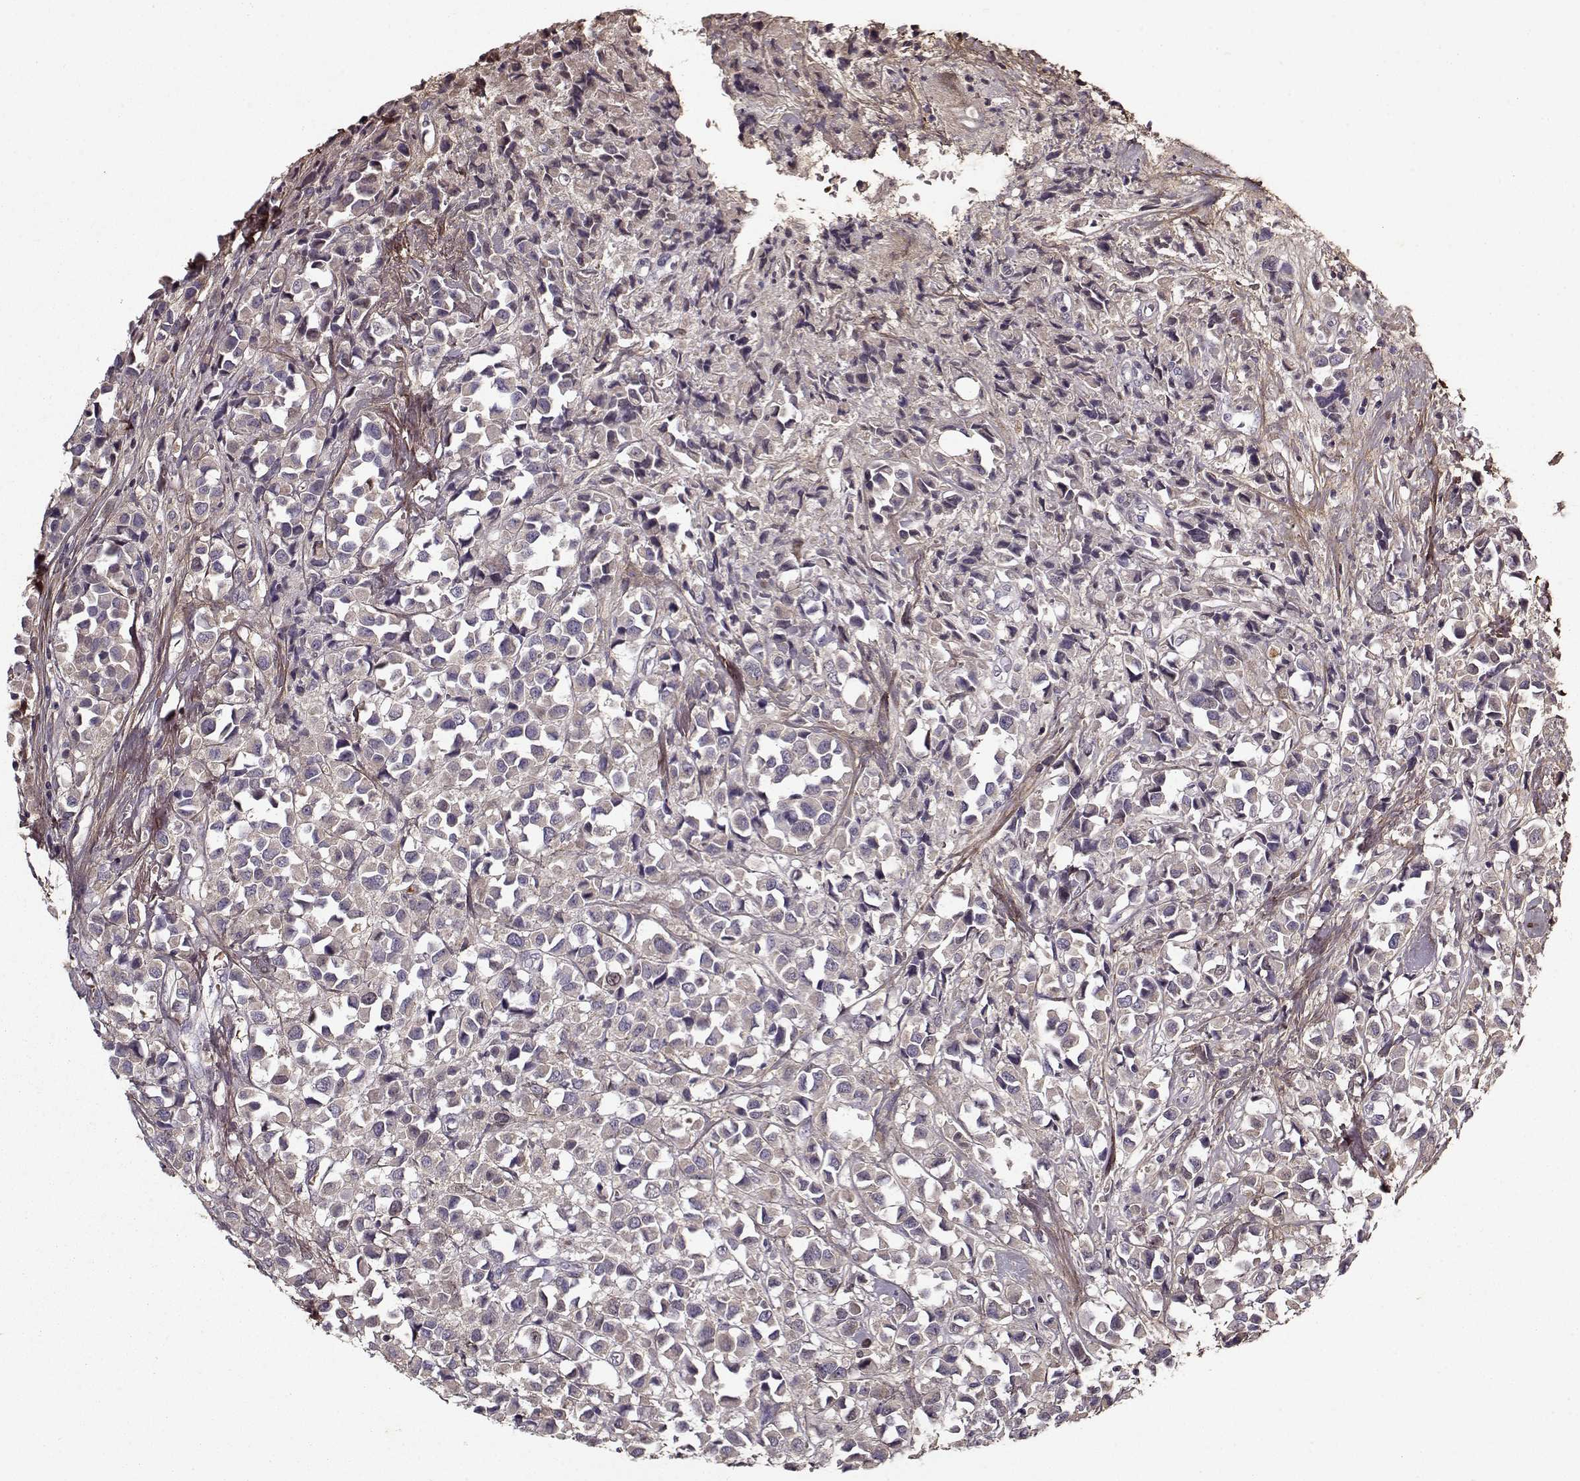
{"staining": {"intensity": "negative", "quantity": "none", "location": "none"}, "tissue": "breast cancer", "cell_type": "Tumor cells", "image_type": "cancer", "snomed": [{"axis": "morphology", "description": "Duct carcinoma"}, {"axis": "topography", "description": "Breast"}], "caption": "Tumor cells are negative for protein expression in human infiltrating ductal carcinoma (breast).", "gene": "LUM", "patient": {"sex": "female", "age": 61}}